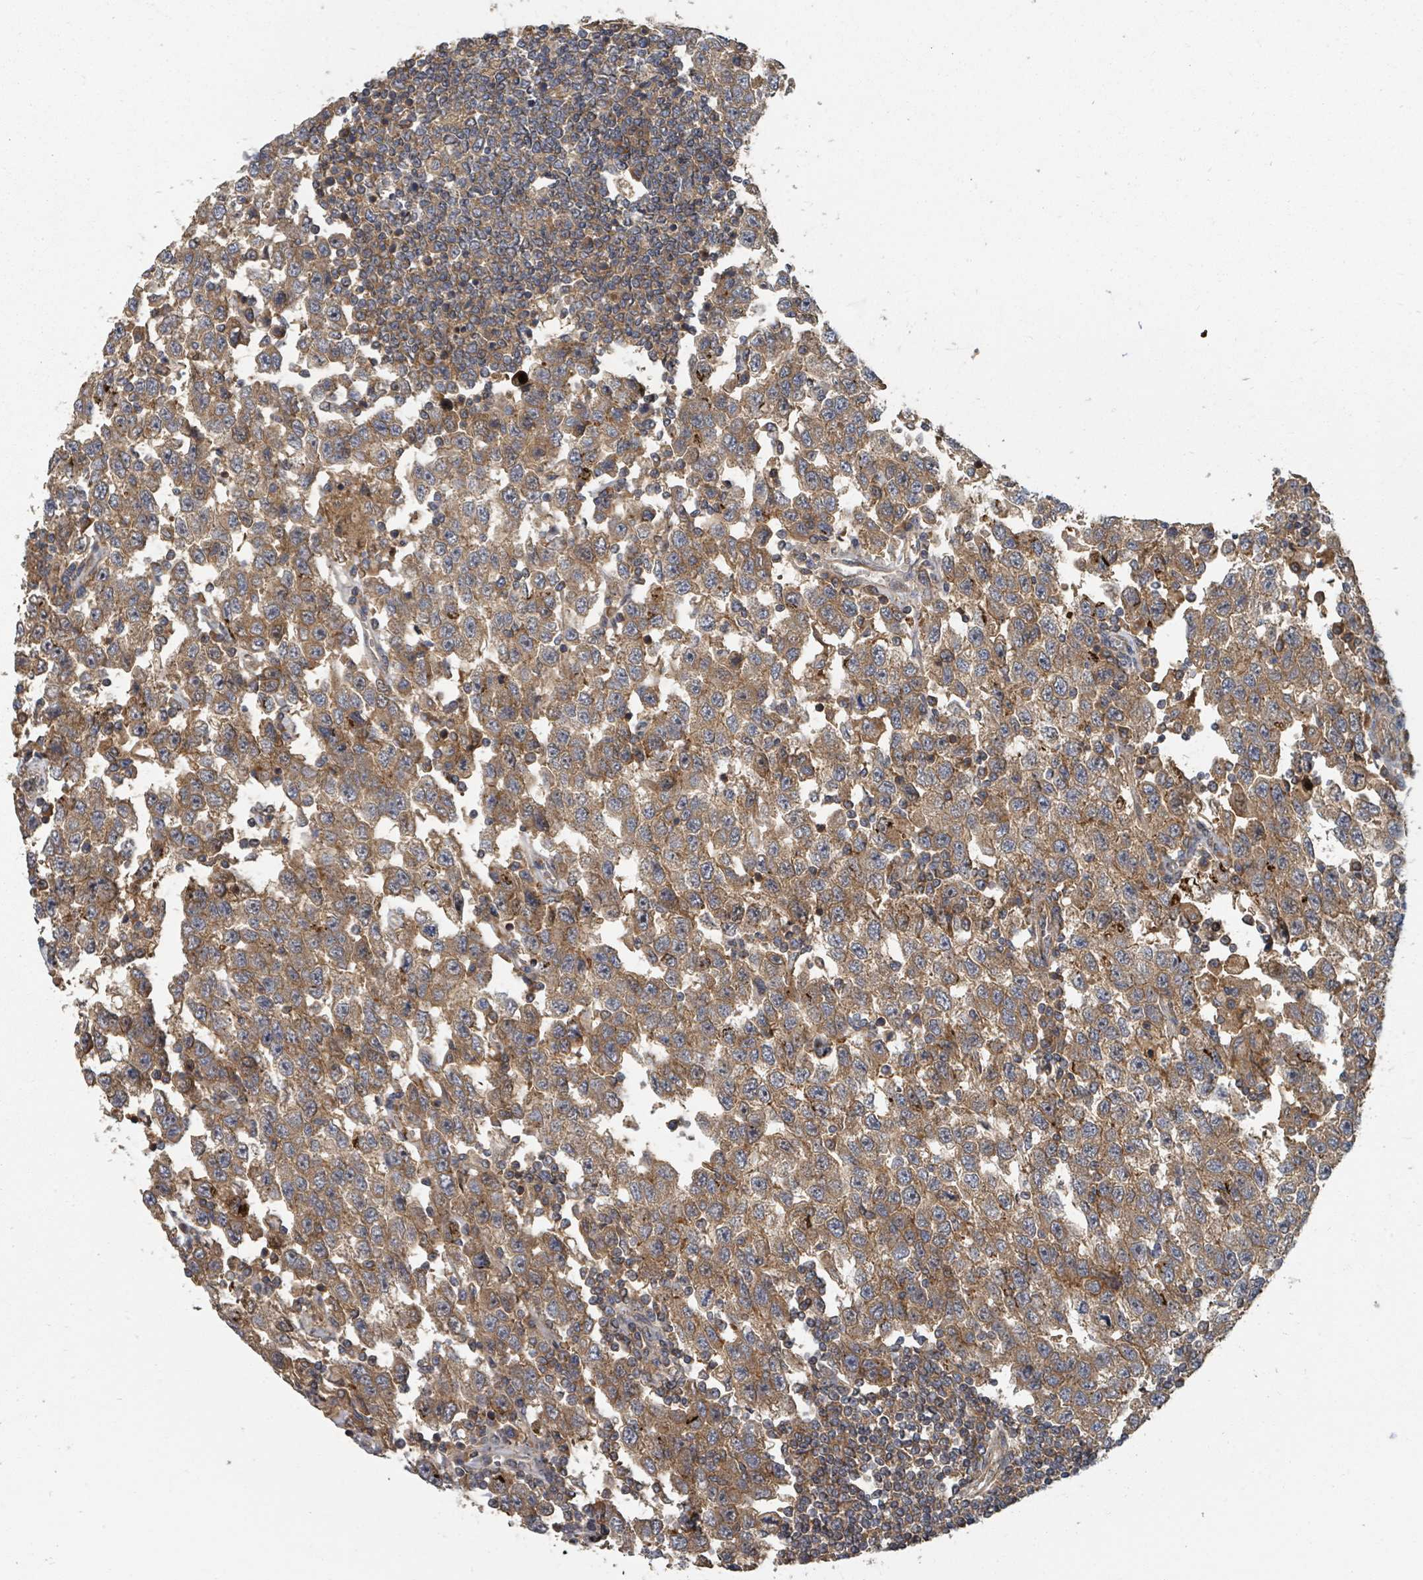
{"staining": {"intensity": "moderate", "quantity": ">75%", "location": "cytoplasmic/membranous"}, "tissue": "testis cancer", "cell_type": "Tumor cells", "image_type": "cancer", "snomed": [{"axis": "morphology", "description": "Seminoma, NOS"}, {"axis": "topography", "description": "Testis"}], "caption": "Immunohistochemistry of human seminoma (testis) reveals medium levels of moderate cytoplasmic/membranous positivity in about >75% of tumor cells.", "gene": "DPM1", "patient": {"sex": "male", "age": 41}}